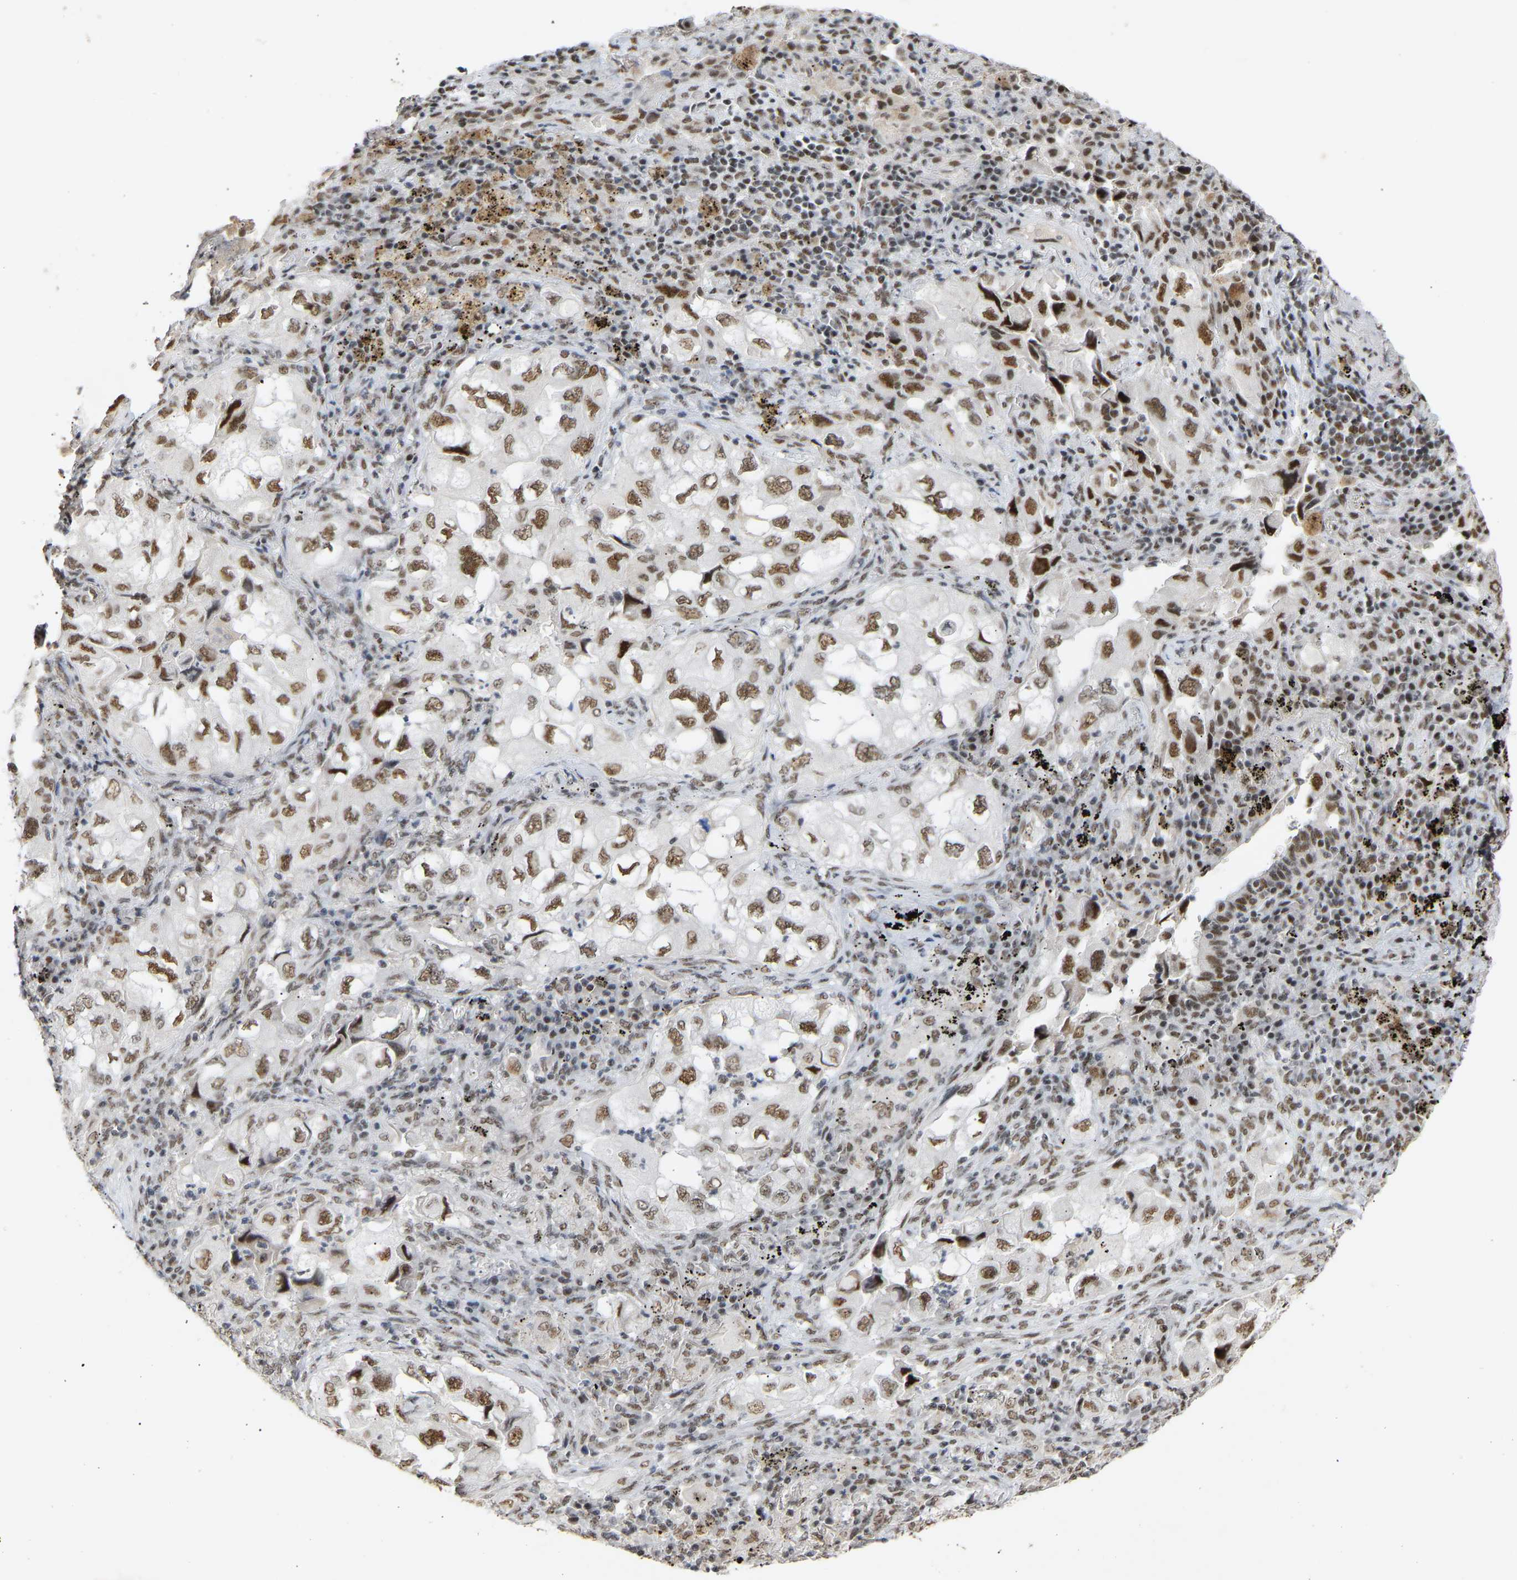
{"staining": {"intensity": "moderate", "quantity": ">75%", "location": "nuclear"}, "tissue": "lung cancer", "cell_type": "Tumor cells", "image_type": "cancer", "snomed": [{"axis": "morphology", "description": "Adenocarcinoma, NOS"}, {"axis": "topography", "description": "Lung"}], "caption": "A histopathology image of human lung cancer (adenocarcinoma) stained for a protein exhibits moderate nuclear brown staining in tumor cells.", "gene": "NELFB", "patient": {"sex": "male", "age": 64}}